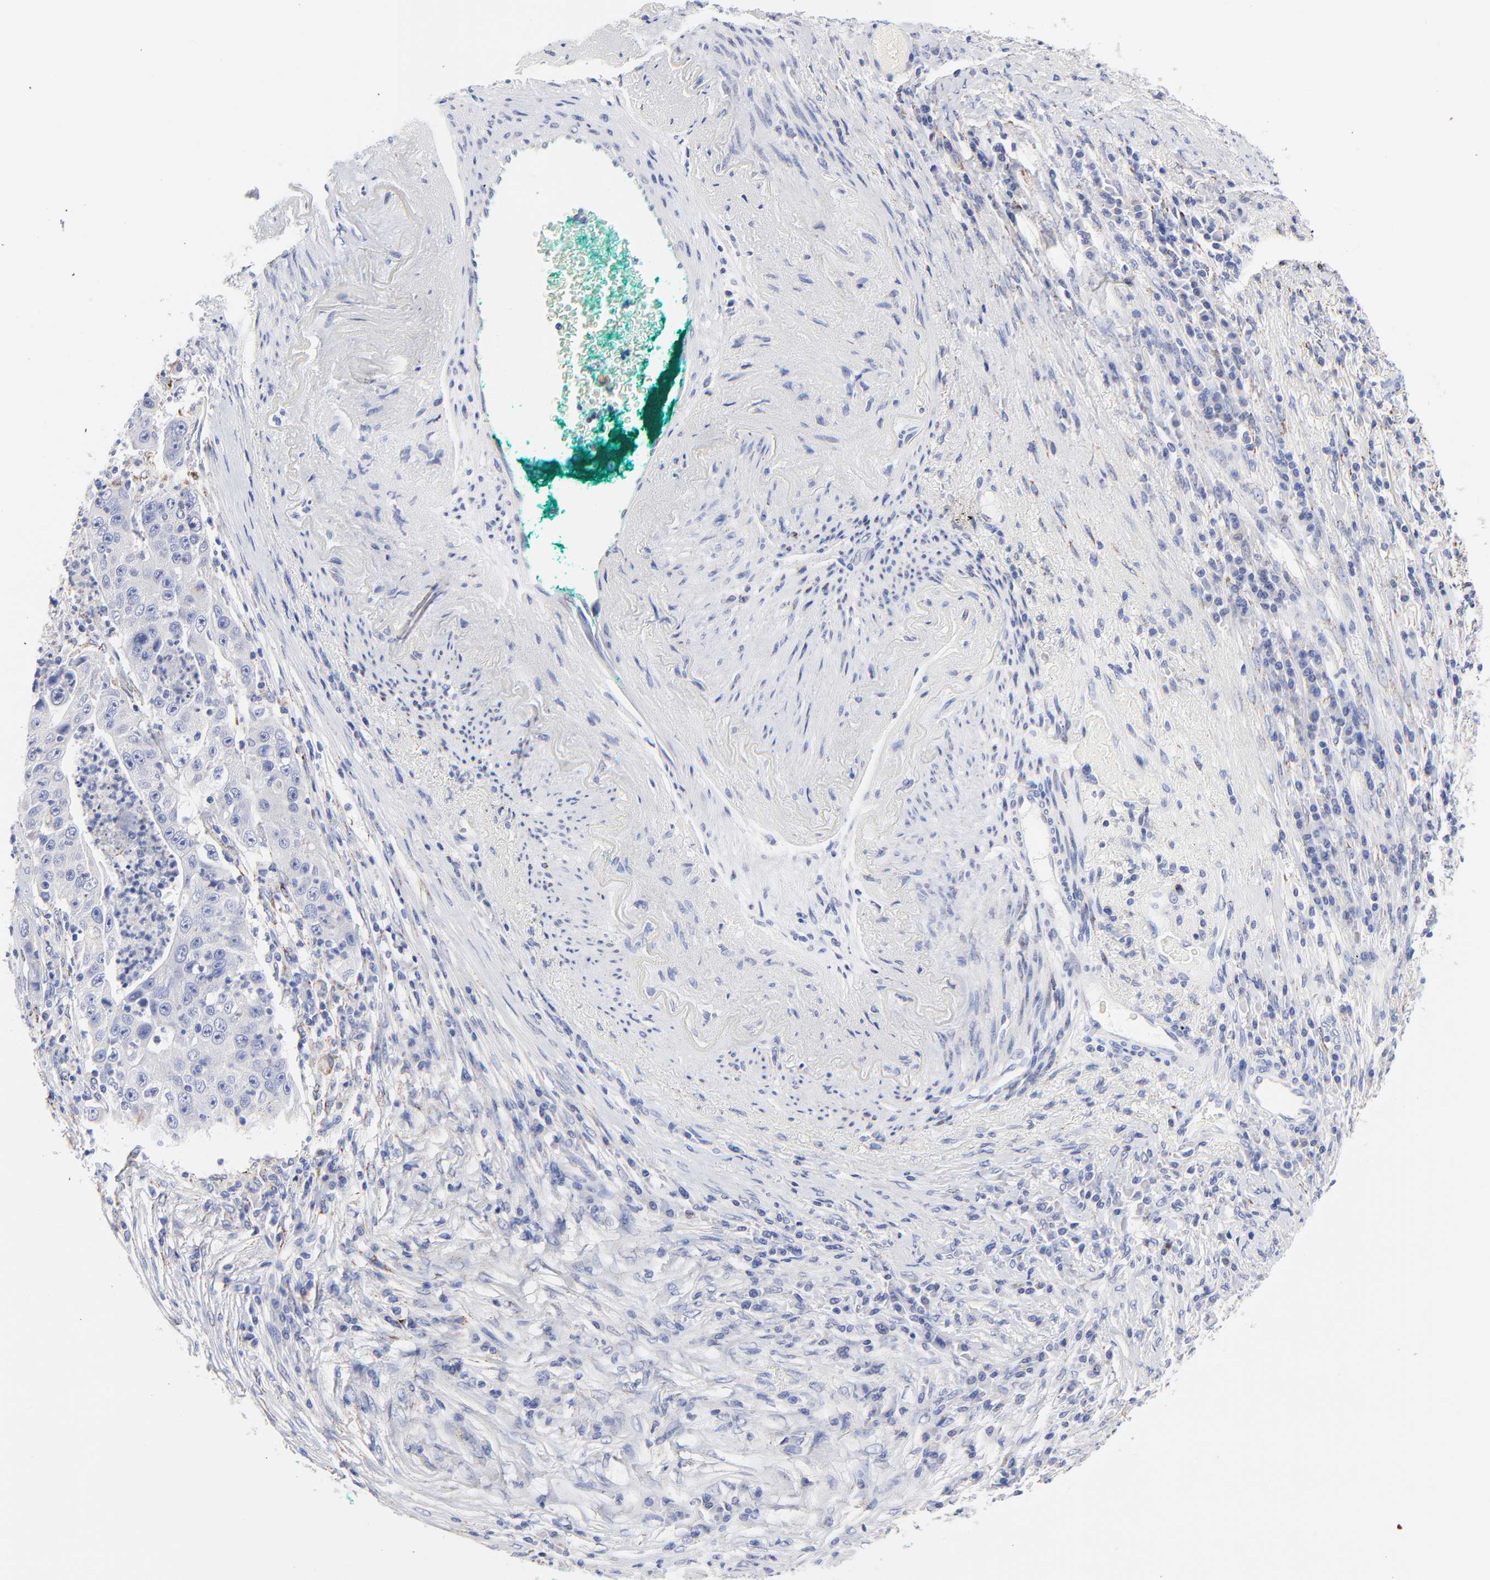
{"staining": {"intensity": "negative", "quantity": "none", "location": "none"}, "tissue": "lung cancer", "cell_type": "Tumor cells", "image_type": "cancer", "snomed": [{"axis": "morphology", "description": "Squamous cell carcinoma, NOS"}, {"axis": "topography", "description": "Lung"}], "caption": "A high-resolution micrograph shows IHC staining of lung cancer (squamous cell carcinoma), which exhibits no significant expression in tumor cells. (IHC, brightfield microscopy, high magnification).", "gene": "FBXO10", "patient": {"sex": "male", "age": 64}}